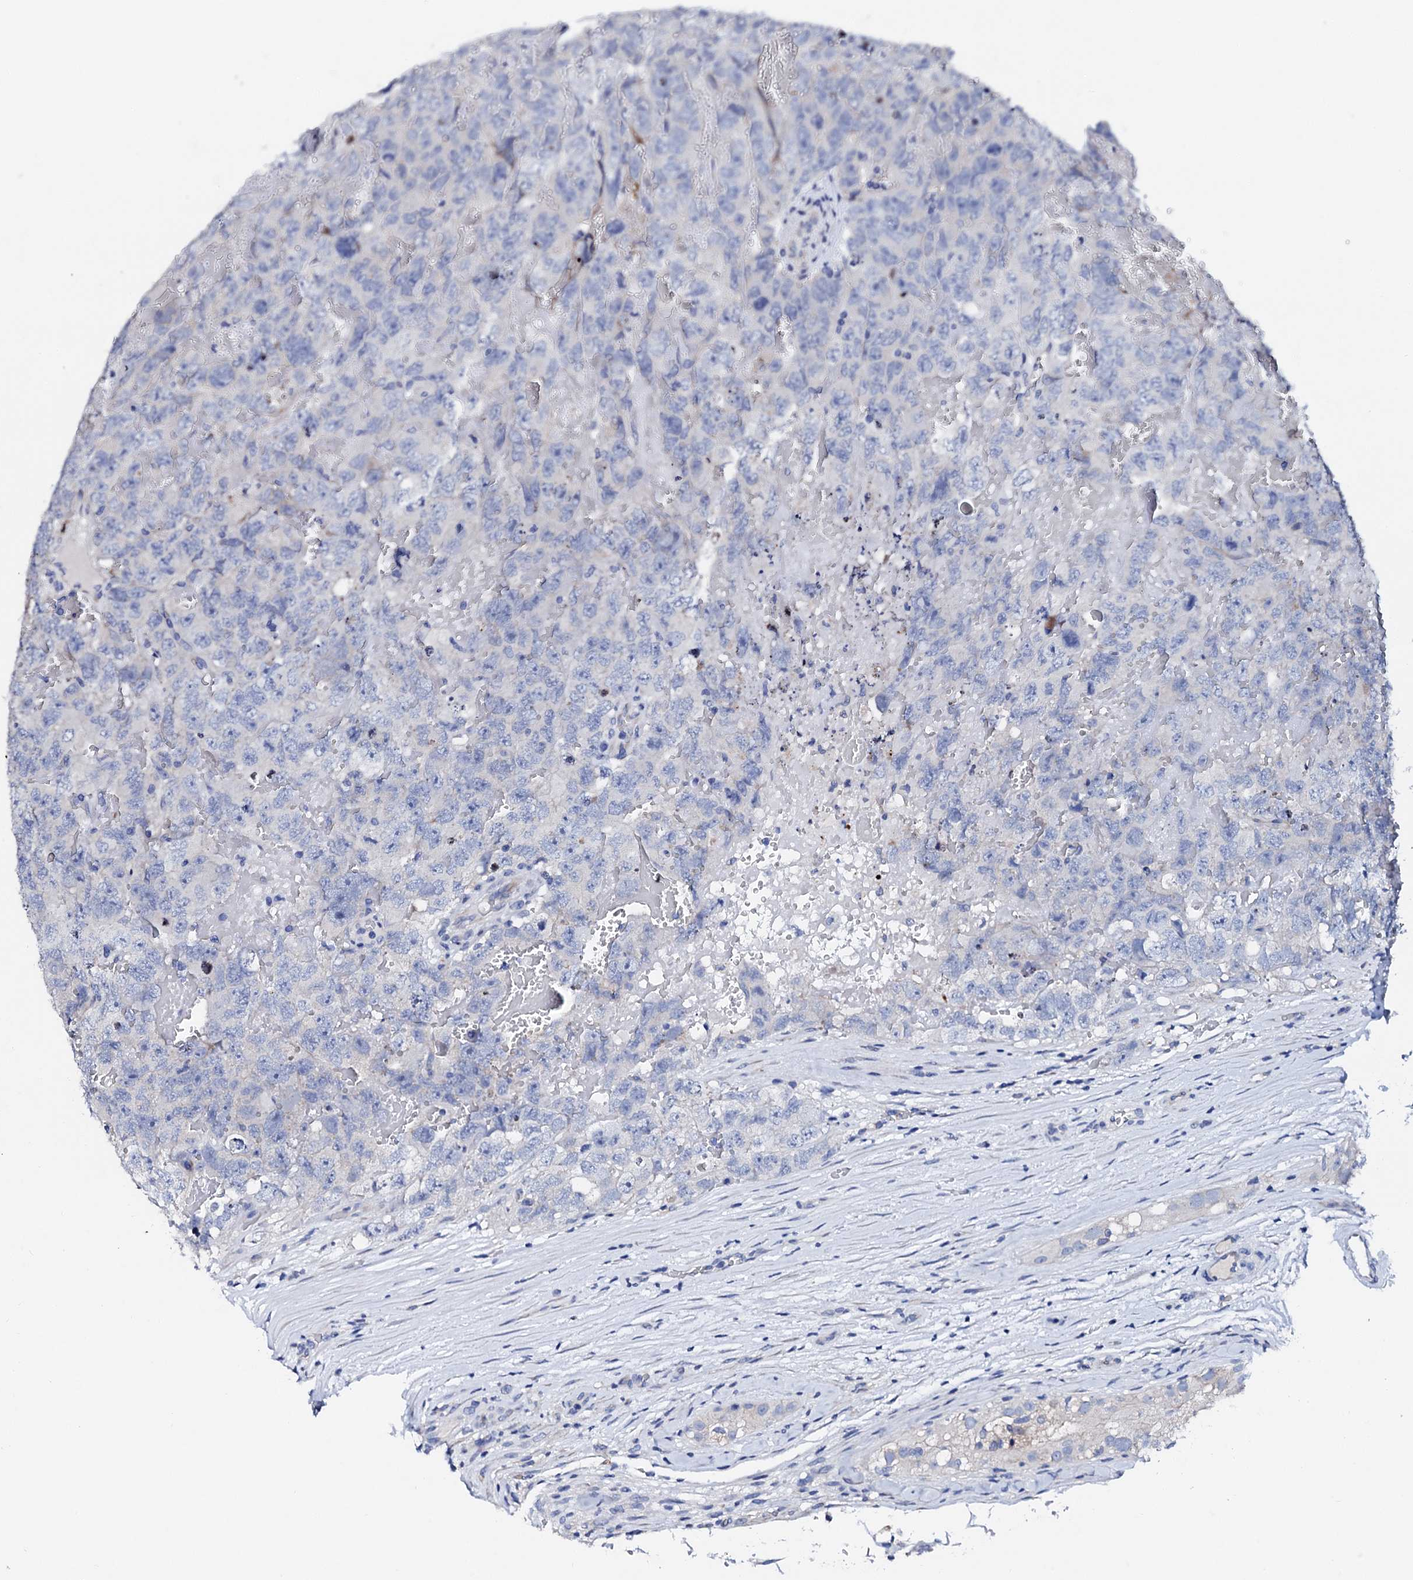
{"staining": {"intensity": "negative", "quantity": "none", "location": "none"}, "tissue": "testis cancer", "cell_type": "Tumor cells", "image_type": "cancer", "snomed": [{"axis": "morphology", "description": "Carcinoma, Embryonal, NOS"}, {"axis": "topography", "description": "Testis"}], "caption": "A high-resolution image shows immunohistochemistry staining of testis cancer, which demonstrates no significant positivity in tumor cells. Brightfield microscopy of IHC stained with DAB (brown) and hematoxylin (blue), captured at high magnification.", "gene": "TRDN", "patient": {"sex": "male", "age": 45}}